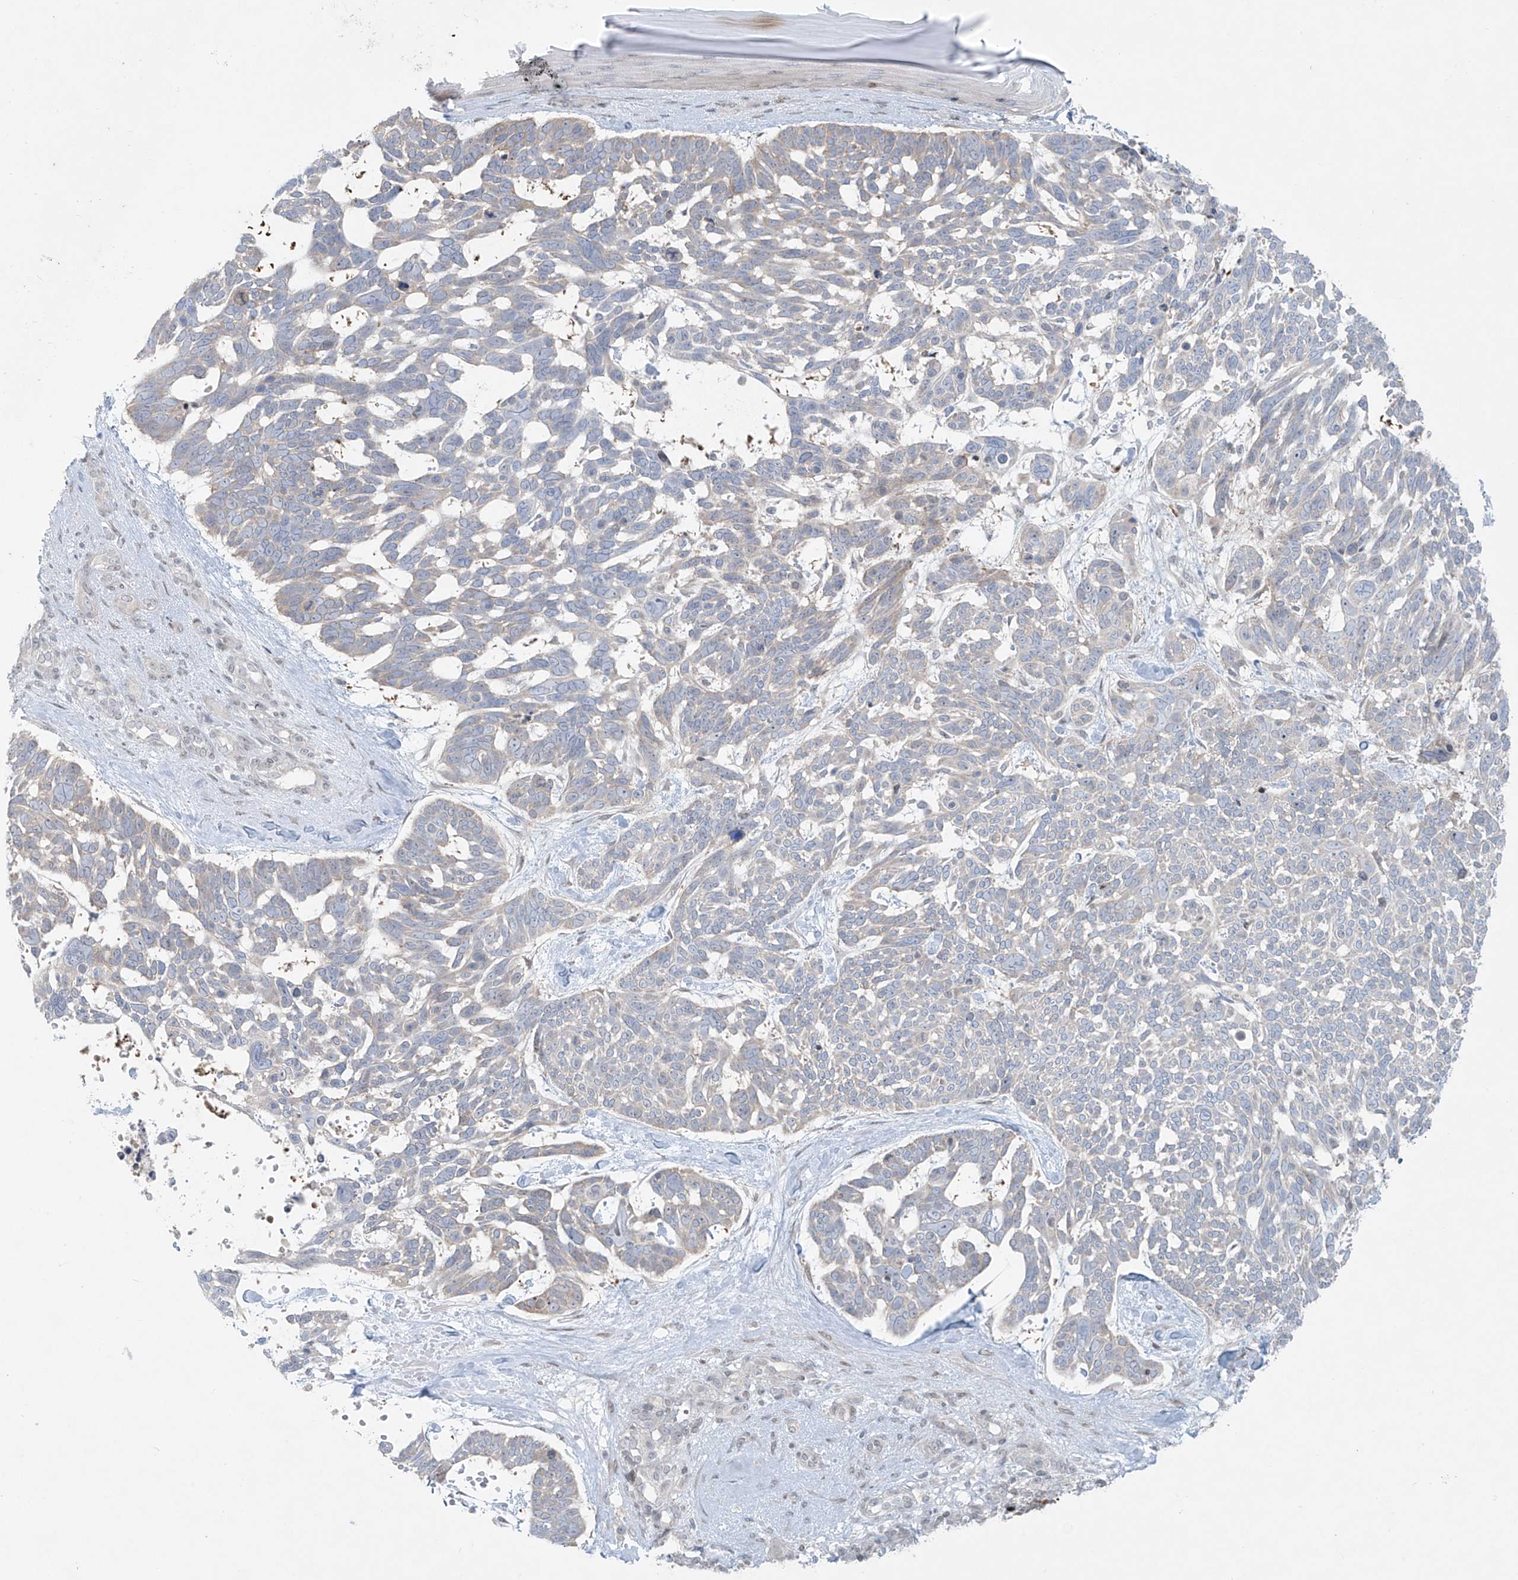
{"staining": {"intensity": "weak", "quantity": "<25%", "location": "cytoplasmic/membranous"}, "tissue": "skin cancer", "cell_type": "Tumor cells", "image_type": "cancer", "snomed": [{"axis": "morphology", "description": "Basal cell carcinoma"}, {"axis": "topography", "description": "Skin"}], "caption": "An IHC image of basal cell carcinoma (skin) is shown. There is no staining in tumor cells of basal cell carcinoma (skin).", "gene": "PPAT", "patient": {"sex": "male", "age": 88}}